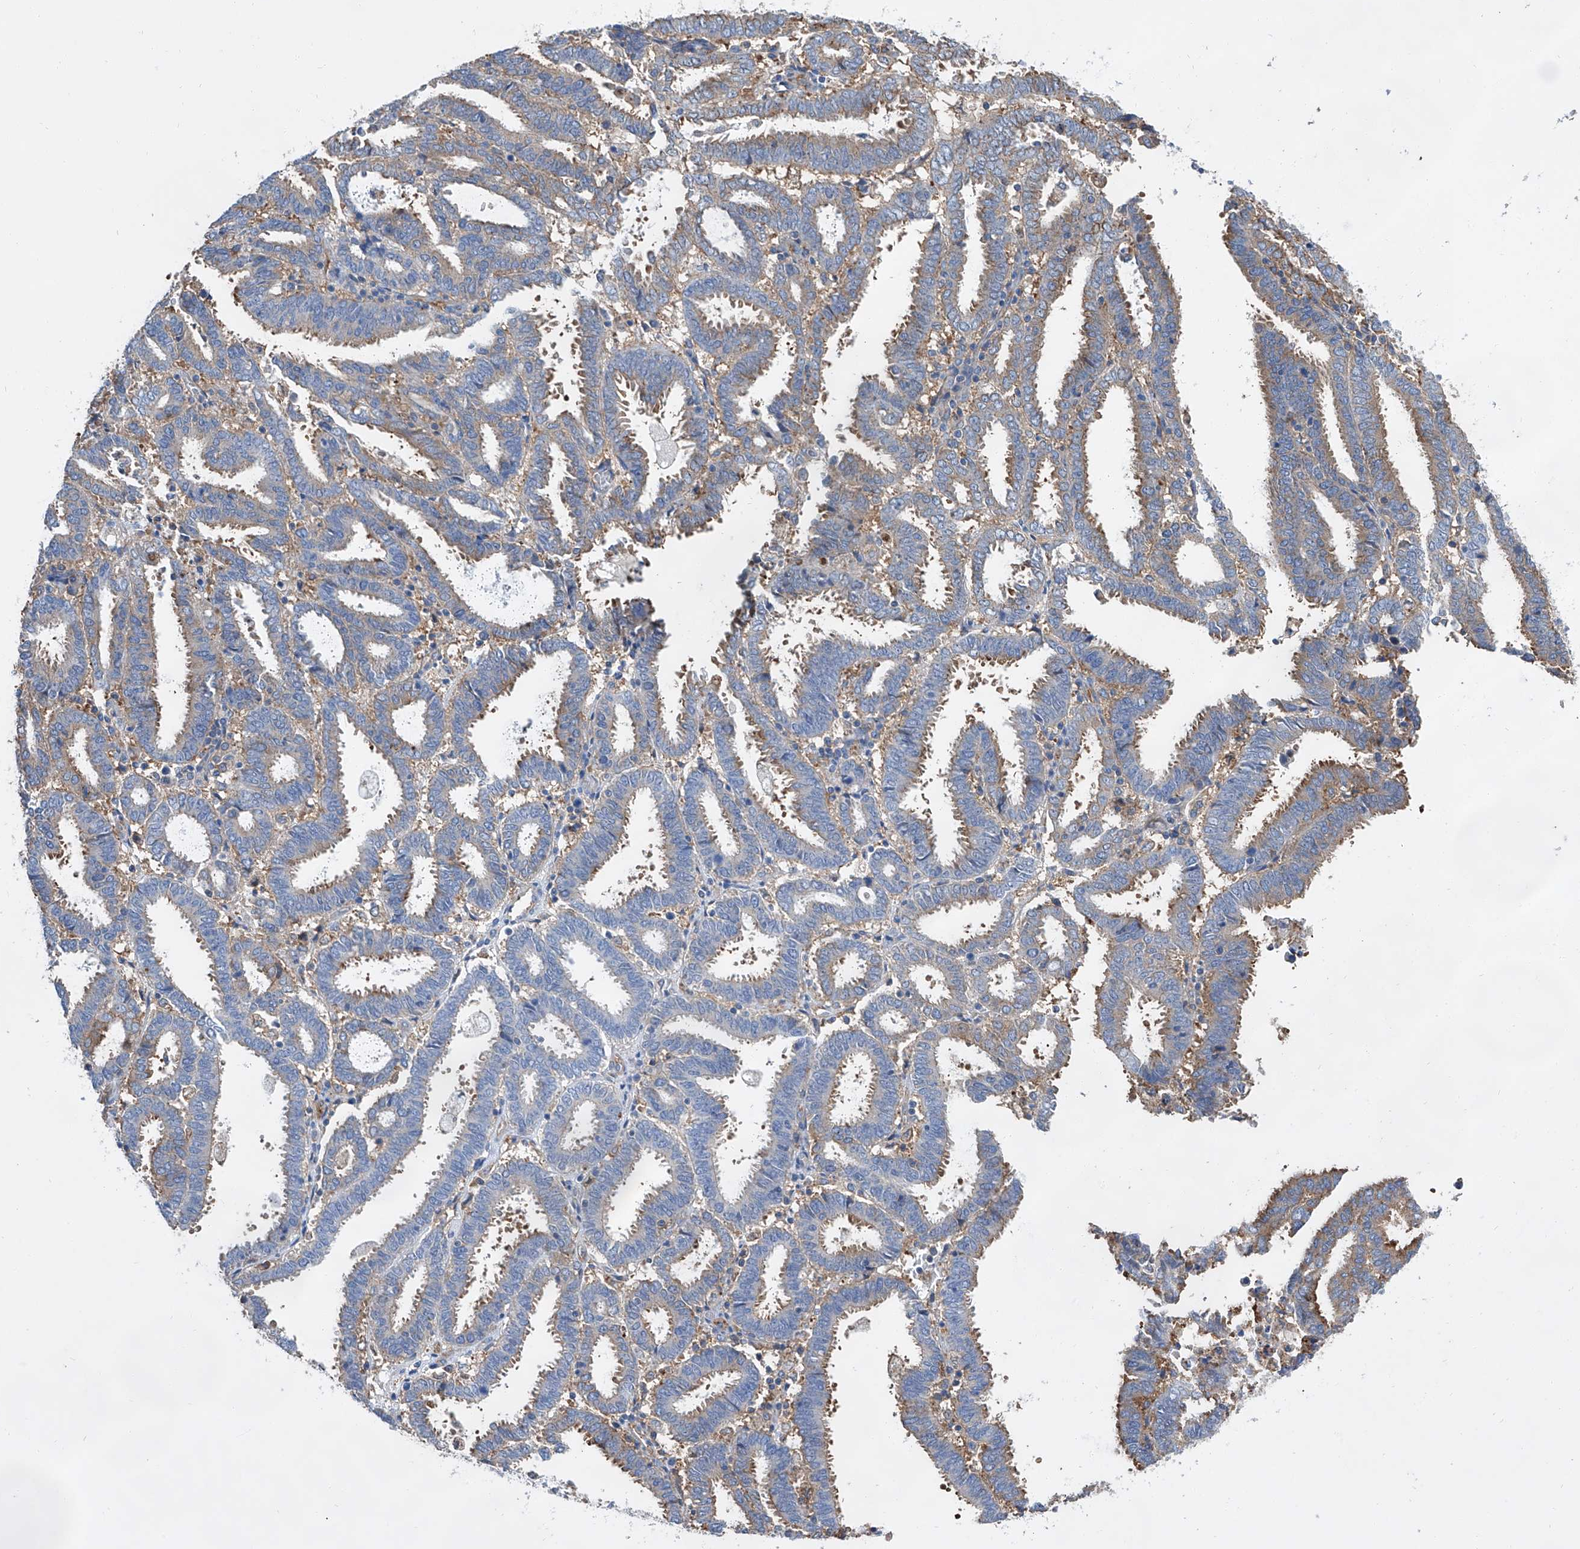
{"staining": {"intensity": "weak", "quantity": "25%-75%", "location": "cytoplasmic/membranous"}, "tissue": "endometrial cancer", "cell_type": "Tumor cells", "image_type": "cancer", "snomed": [{"axis": "morphology", "description": "Adenocarcinoma, NOS"}, {"axis": "topography", "description": "Uterus"}], "caption": "A photomicrograph of human endometrial adenocarcinoma stained for a protein displays weak cytoplasmic/membranous brown staining in tumor cells.", "gene": "GPT", "patient": {"sex": "female", "age": 83}}